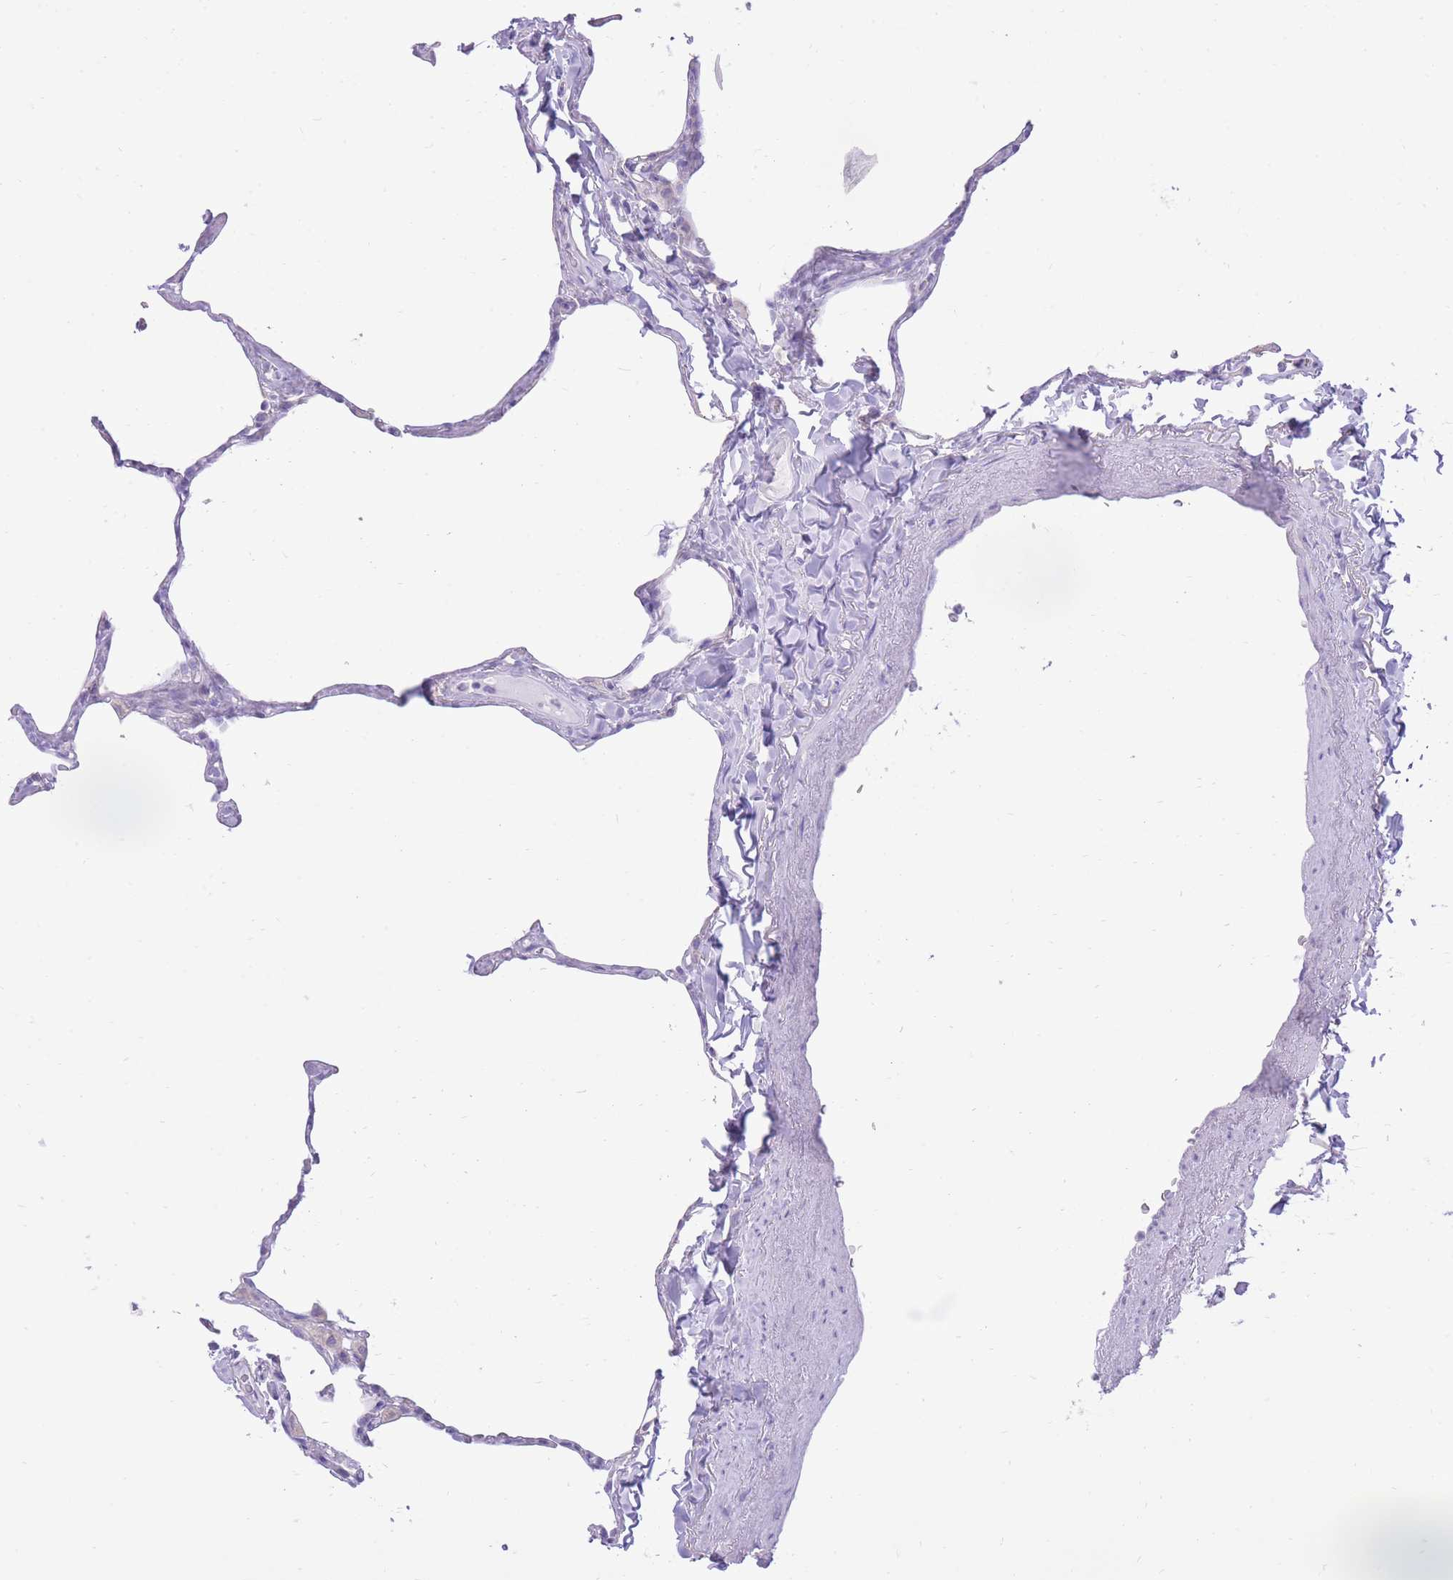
{"staining": {"intensity": "negative", "quantity": "none", "location": "none"}, "tissue": "lung", "cell_type": "Alveolar cells", "image_type": "normal", "snomed": [{"axis": "morphology", "description": "Normal tissue, NOS"}, {"axis": "topography", "description": "Lung"}], "caption": "IHC histopathology image of unremarkable human lung stained for a protein (brown), which shows no staining in alveolar cells.", "gene": "SLC4A4", "patient": {"sex": "male", "age": 65}}